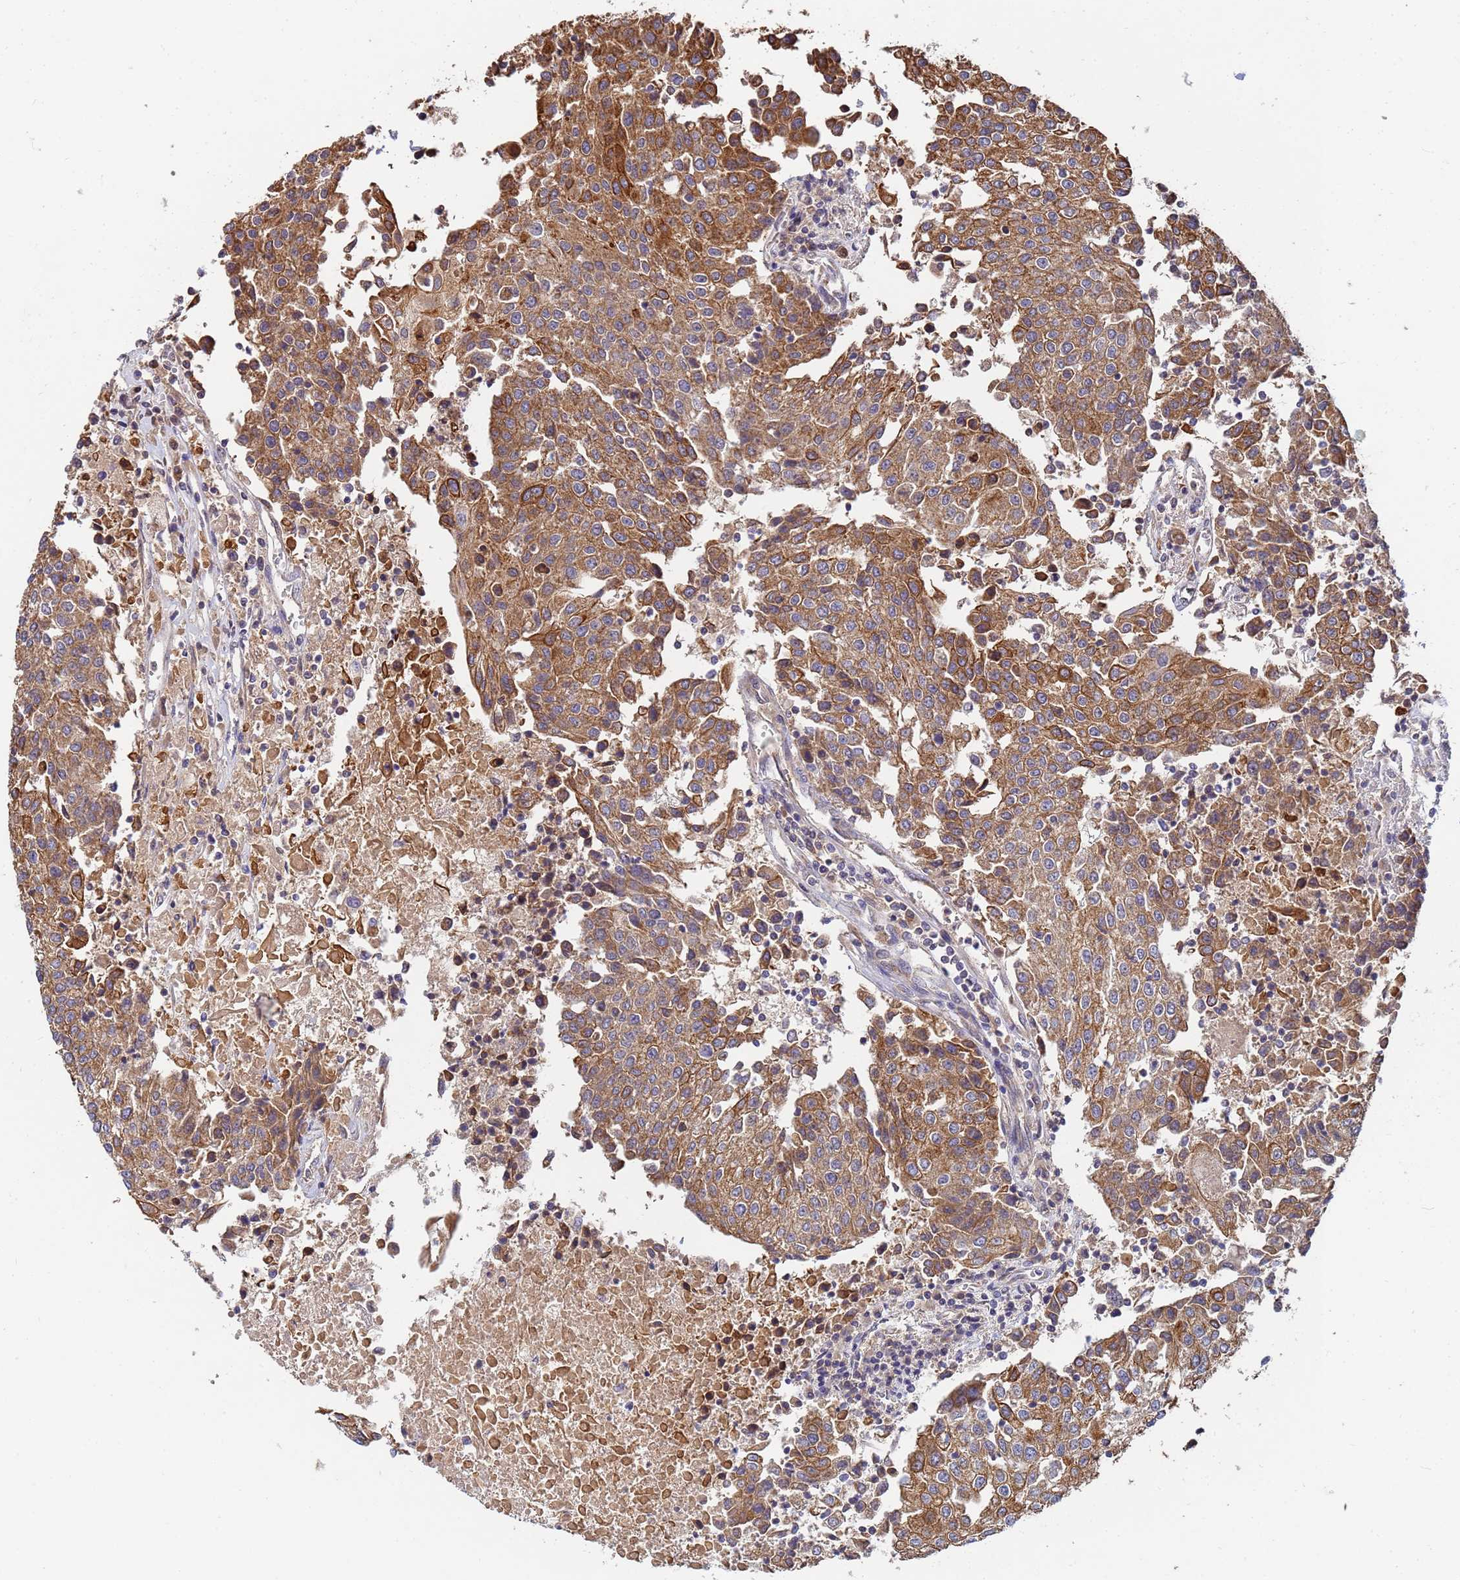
{"staining": {"intensity": "moderate", "quantity": ">75%", "location": "cytoplasmic/membranous"}, "tissue": "urothelial cancer", "cell_type": "Tumor cells", "image_type": "cancer", "snomed": [{"axis": "morphology", "description": "Urothelial carcinoma, High grade"}, {"axis": "topography", "description": "Urinary bladder"}], "caption": "Immunohistochemistry micrograph of urothelial carcinoma (high-grade) stained for a protein (brown), which reveals medium levels of moderate cytoplasmic/membranous positivity in approximately >75% of tumor cells.", "gene": "C5orf34", "patient": {"sex": "female", "age": 85}}